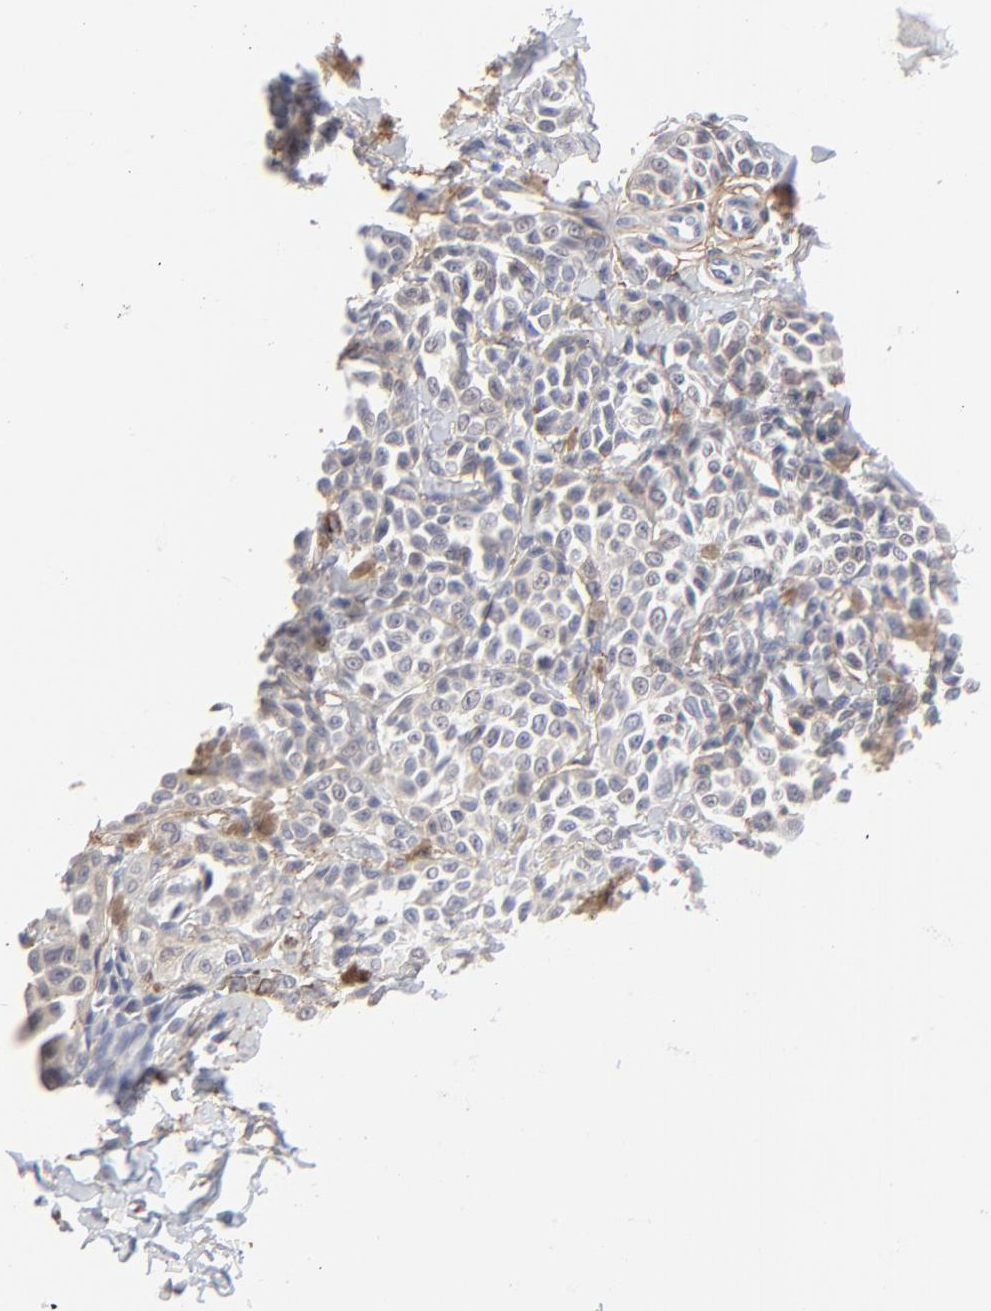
{"staining": {"intensity": "negative", "quantity": "none", "location": "none"}, "tissue": "melanoma", "cell_type": "Tumor cells", "image_type": "cancer", "snomed": [{"axis": "morphology", "description": "Malignant melanoma, NOS"}, {"axis": "topography", "description": "Skin"}], "caption": "IHC photomicrograph of human malignant melanoma stained for a protein (brown), which exhibits no positivity in tumor cells.", "gene": "PDGFRB", "patient": {"sex": "female", "age": 38}}